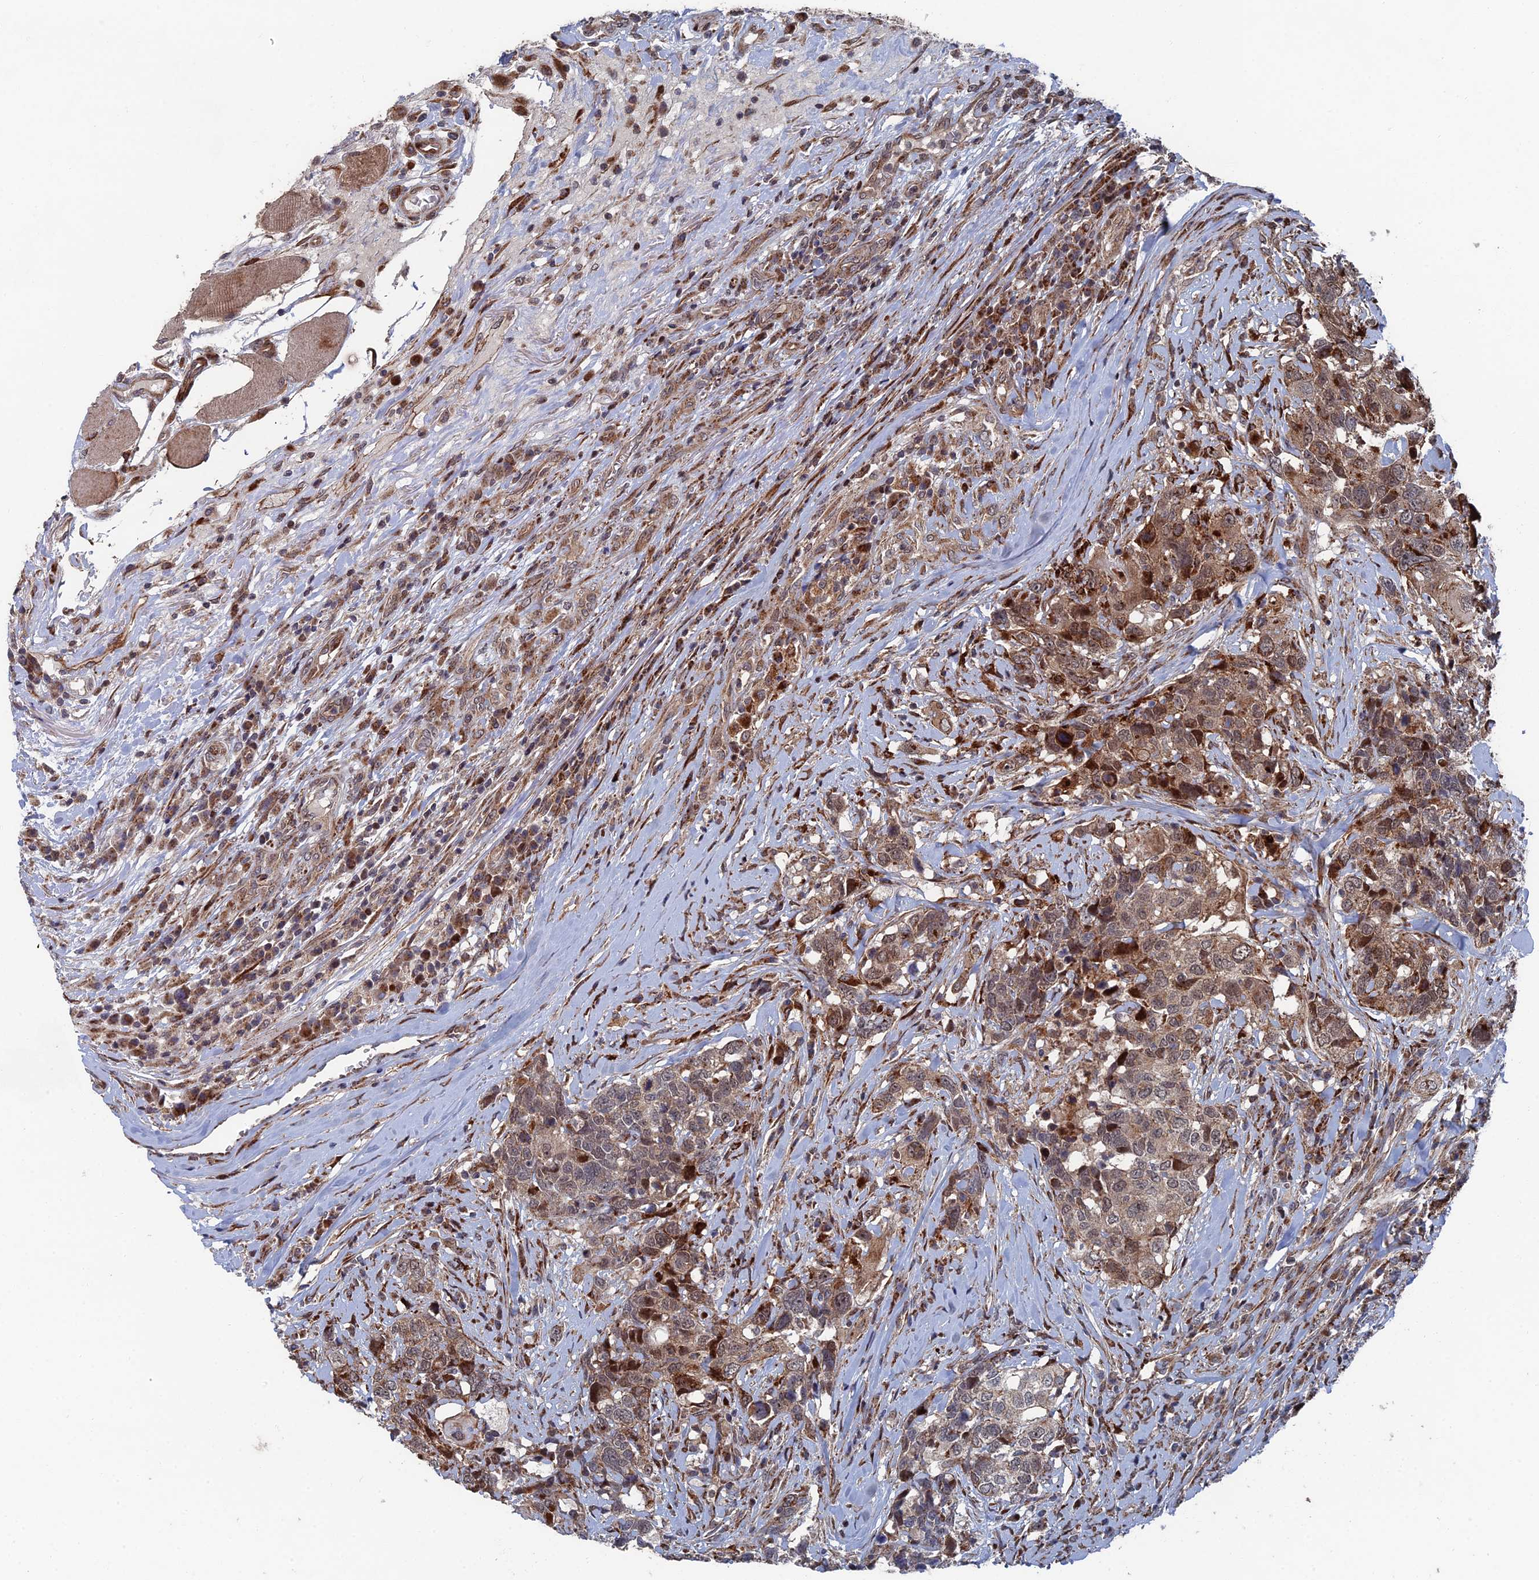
{"staining": {"intensity": "strong", "quantity": "25%-75%", "location": "cytoplasmic/membranous"}, "tissue": "head and neck cancer", "cell_type": "Tumor cells", "image_type": "cancer", "snomed": [{"axis": "morphology", "description": "Squamous cell carcinoma, NOS"}, {"axis": "topography", "description": "Head-Neck"}], "caption": "Head and neck cancer was stained to show a protein in brown. There is high levels of strong cytoplasmic/membranous expression in about 25%-75% of tumor cells.", "gene": "GTF2IRD1", "patient": {"sex": "male", "age": 66}}